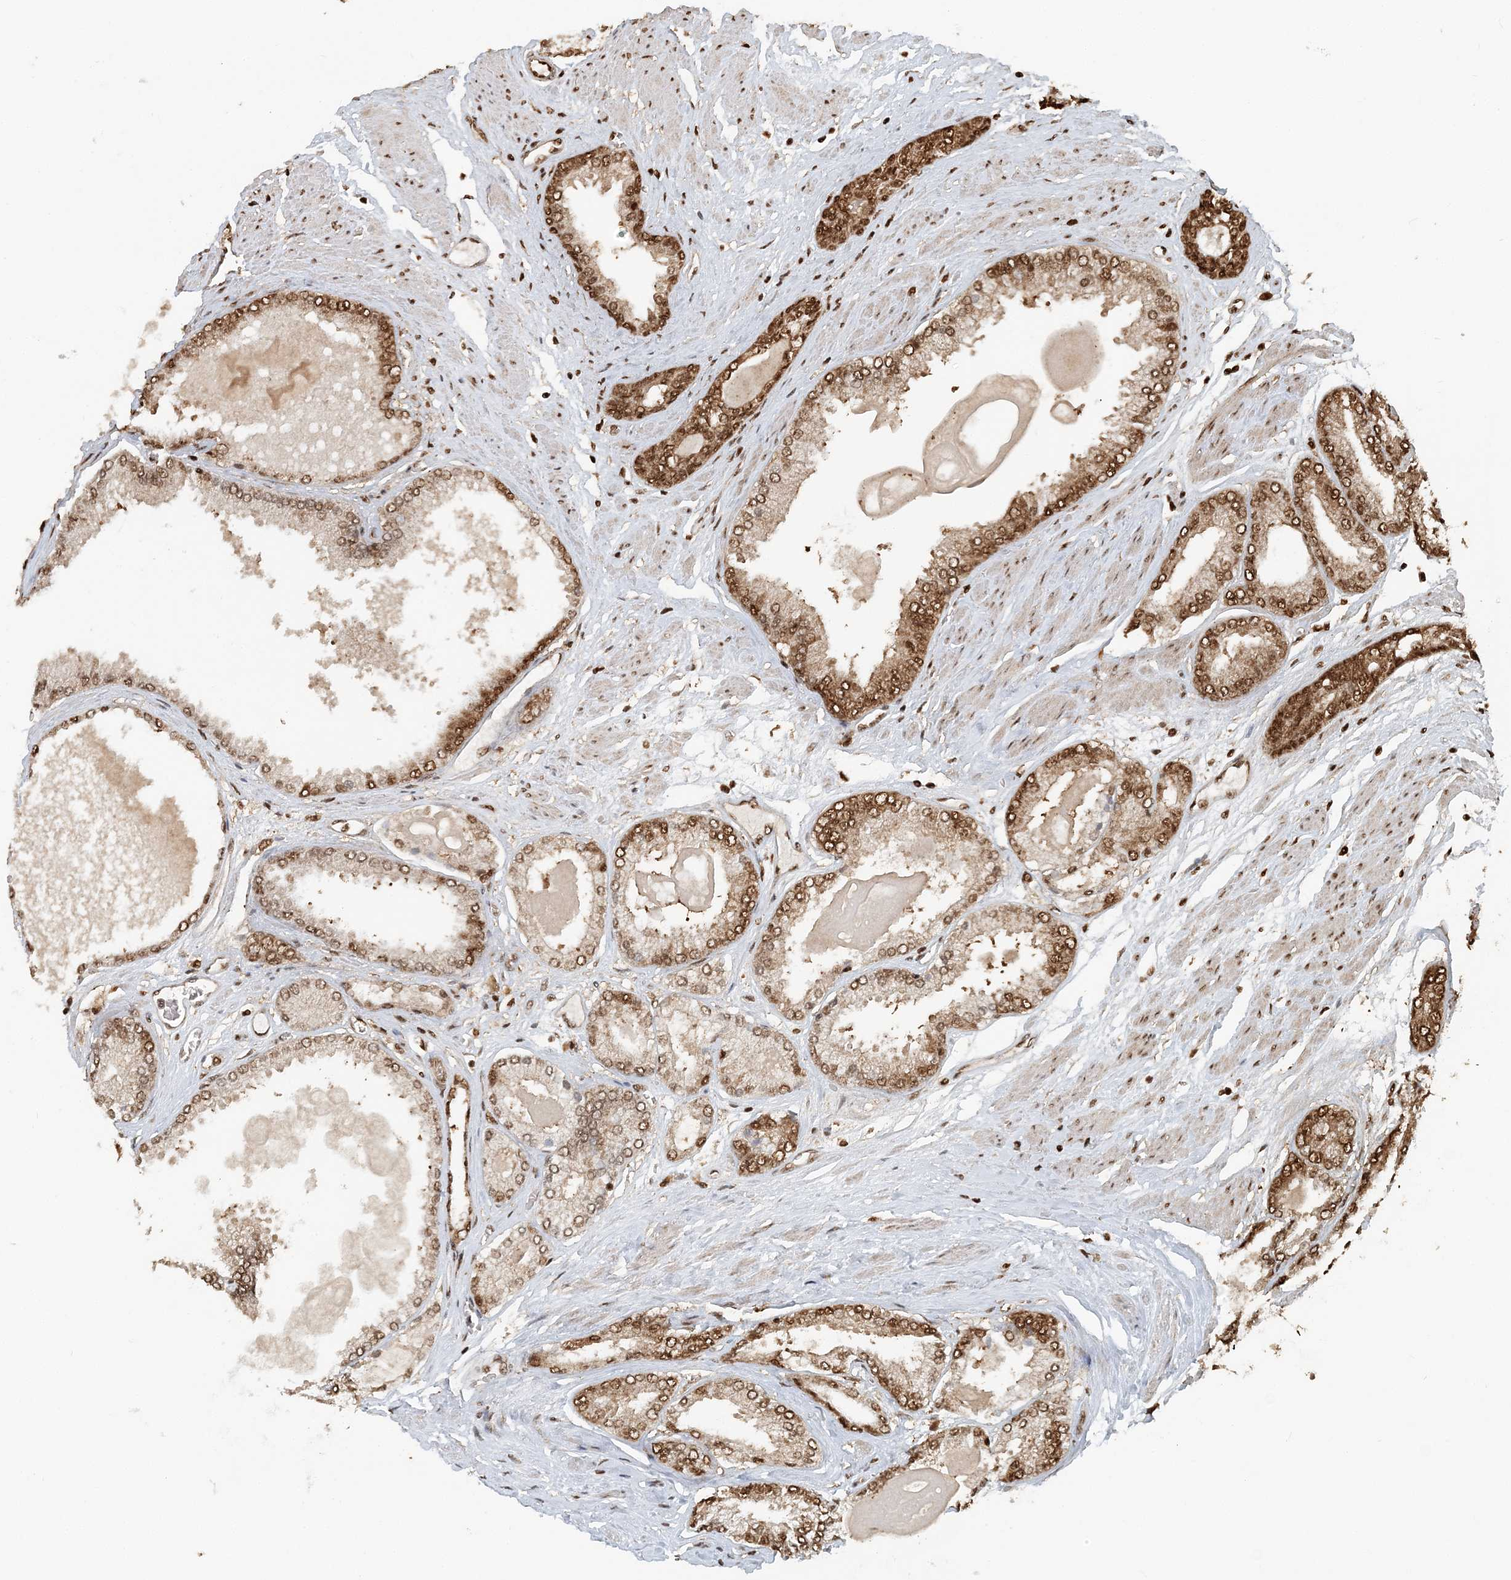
{"staining": {"intensity": "moderate", "quantity": ">75%", "location": "cytoplasmic/membranous,nuclear"}, "tissue": "prostate cancer", "cell_type": "Tumor cells", "image_type": "cancer", "snomed": [{"axis": "morphology", "description": "Adenocarcinoma, High grade"}, {"axis": "topography", "description": "Prostate"}], "caption": "Tumor cells exhibit moderate cytoplasmic/membranous and nuclear expression in approximately >75% of cells in prostate cancer (high-grade adenocarcinoma).", "gene": "ARHGAP35", "patient": {"sex": "male", "age": 59}}